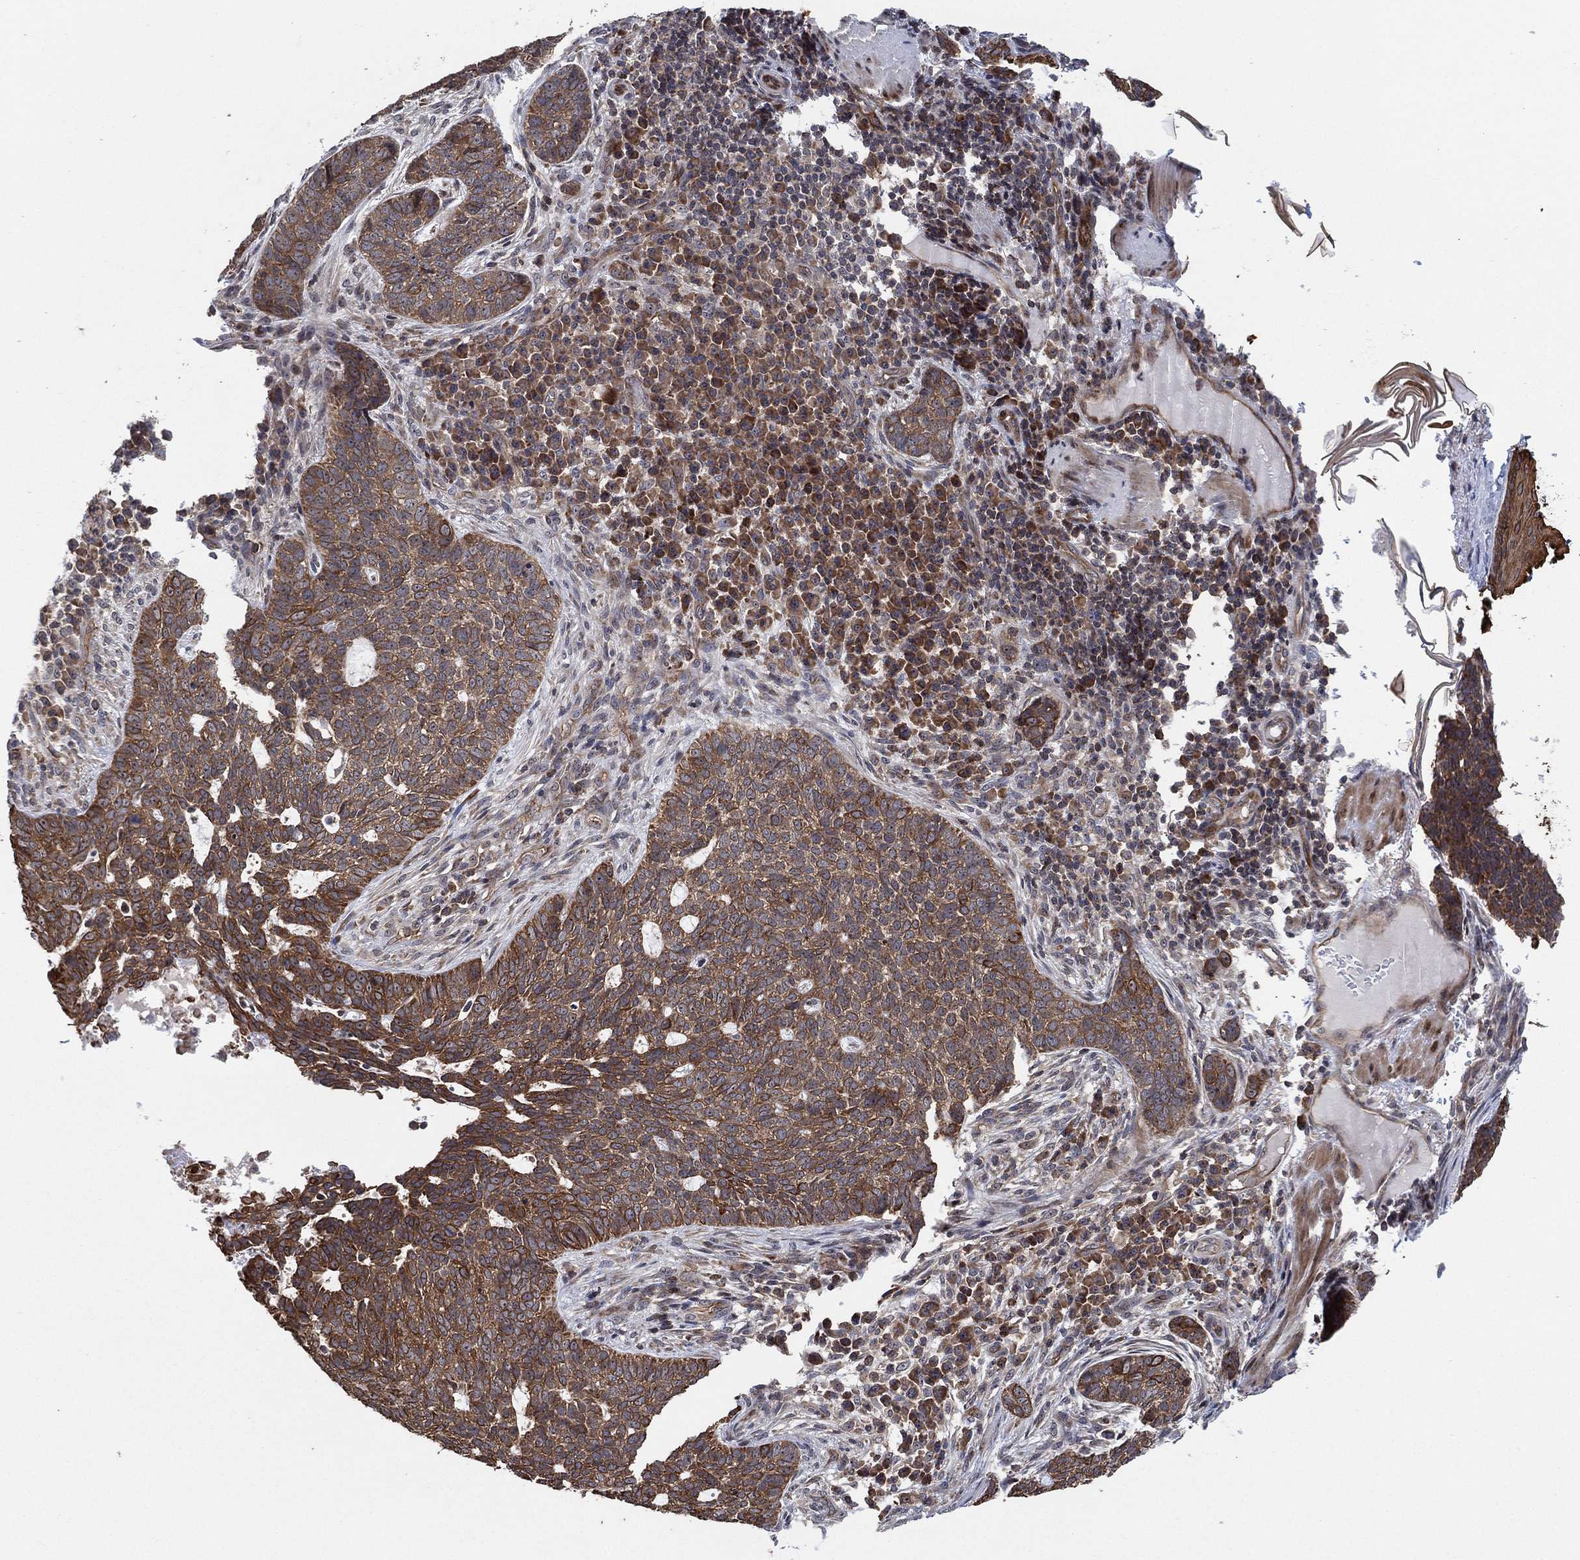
{"staining": {"intensity": "moderate", "quantity": ">75%", "location": "cytoplasmic/membranous"}, "tissue": "skin cancer", "cell_type": "Tumor cells", "image_type": "cancer", "snomed": [{"axis": "morphology", "description": "Basal cell carcinoma"}, {"axis": "topography", "description": "Skin"}], "caption": "This is an image of IHC staining of skin cancer (basal cell carcinoma), which shows moderate expression in the cytoplasmic/membranous of tumor cells.", "gene": "TMCO1", "patient": {"sex": "female", "age": 69}}